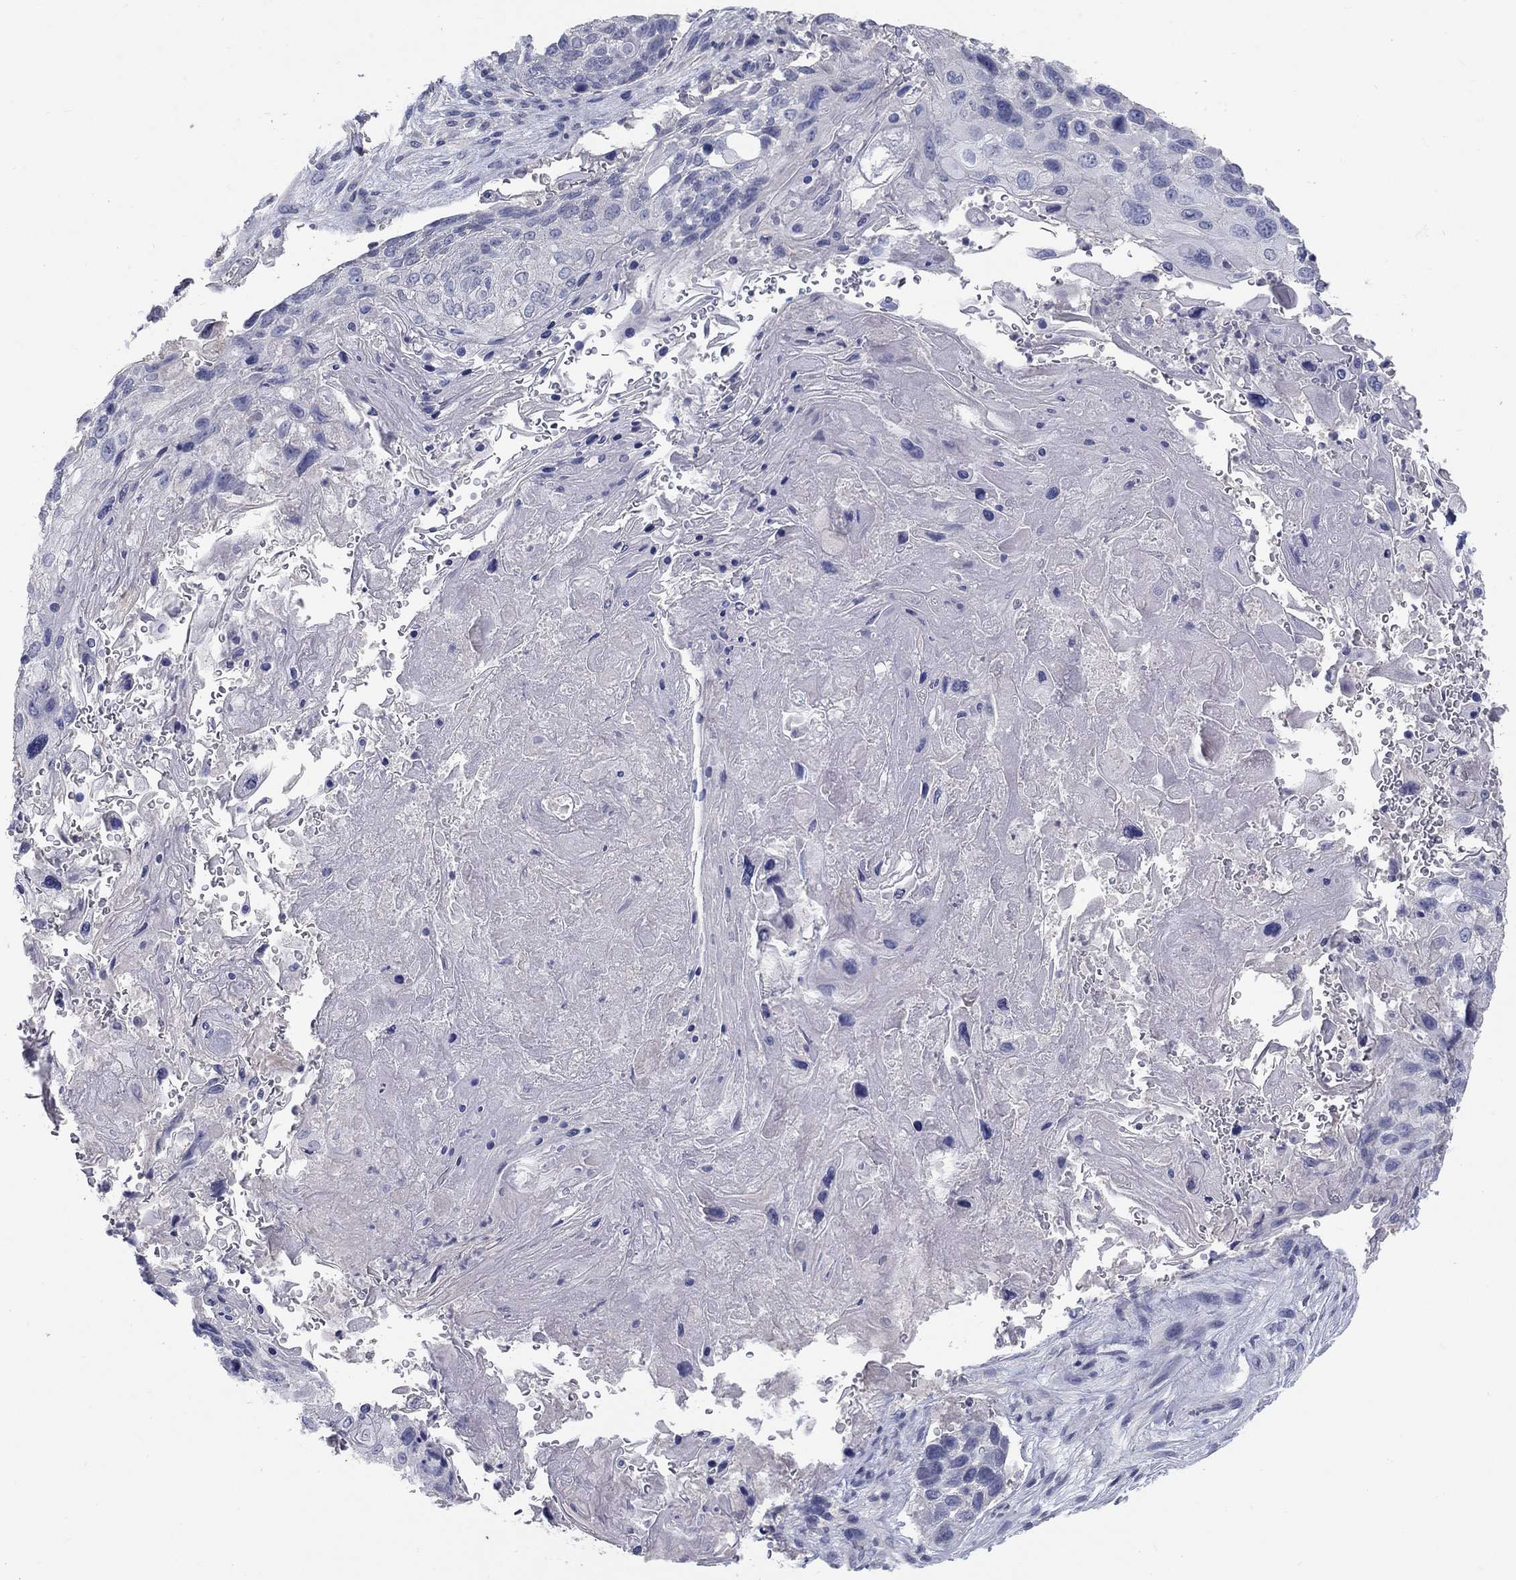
{"staining": {"intensity": "negative", "quantity": "none", "location": "none"}, "tissue": "lung cancer", "cell_type": "Tumor cells", "image_type": "cancer", "snomed": [{"axis": "morphology", "description": "Normal tissue, NOS"}, {"axis": "morphology", "description": "Squamous cell carcinoma, NOS"}, {"axis": "topography", "description": "Bronchus"}, {"axis": "topography", "description": "Lung"}], "caption": "IHC of human lung cancer demonstrates no expression in tumor cells.", "gene": "PTH1R", "patient": {"sex": "male", "age": 69}}